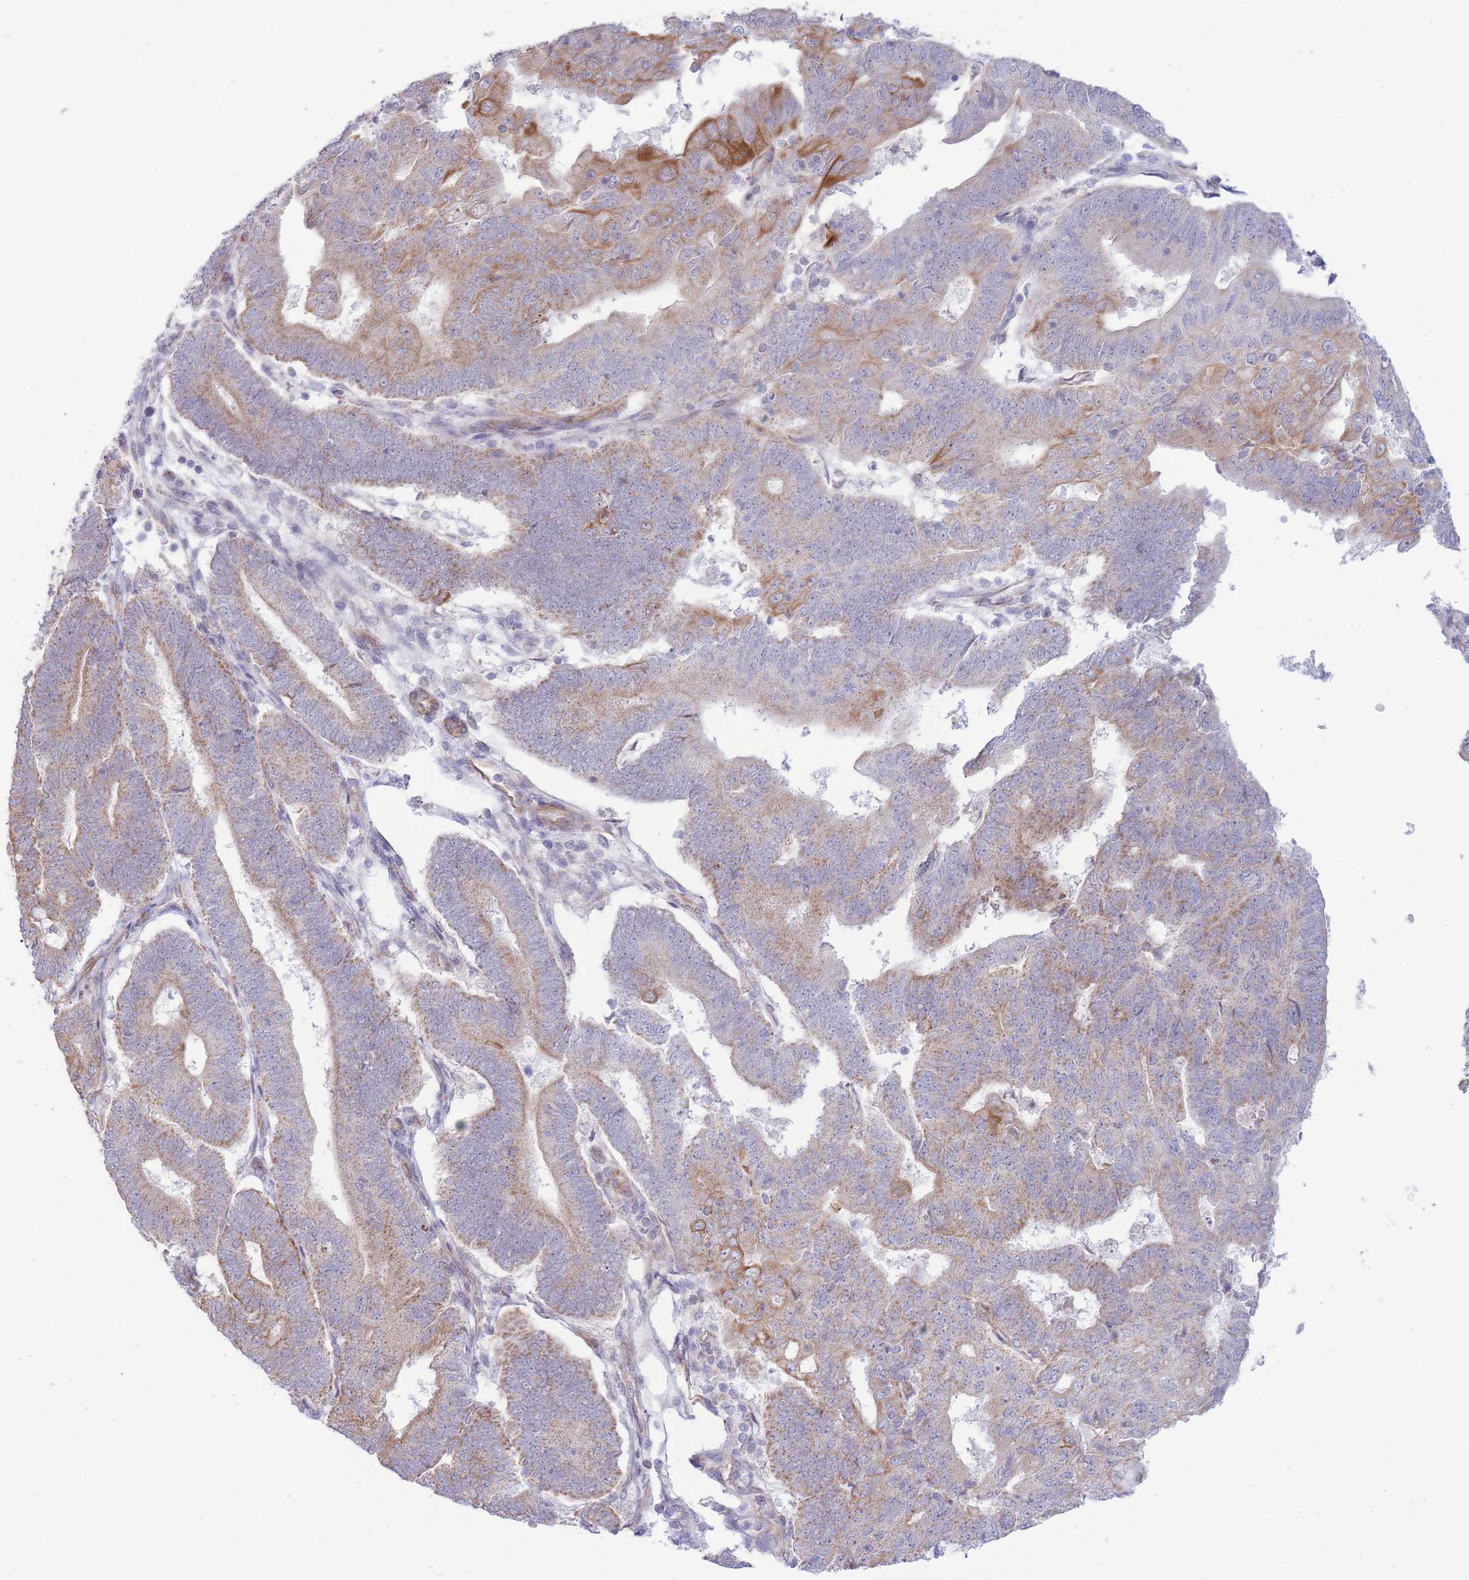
{"staining": {"intensity": "moderate", "quantity": "25%-75%", "location": "cytoplasmic/membranous"}, "tissue": "endometrial cancer", "cell_type": "Tumor cells", "image_type": "cancer", "snomed": [{"axis": "morphology", "description": "Adenocarcinoma, NOS"}, {"axis": "topography", "description": "Endometrium"}], "caption": "Immunohistochemistry micrograph of neoplastic tissue: endometrial cancer (adenocarcinoma) stained using immunohistochemistry shows medium levels of moderate protein expression localized specifically in the cytoplasmic/membranous of tumor cells, appearing as a cytoplasmic/membranous brown color.", "gene": "MRPS31", "patient": {"sex": "female", "age": 70}}